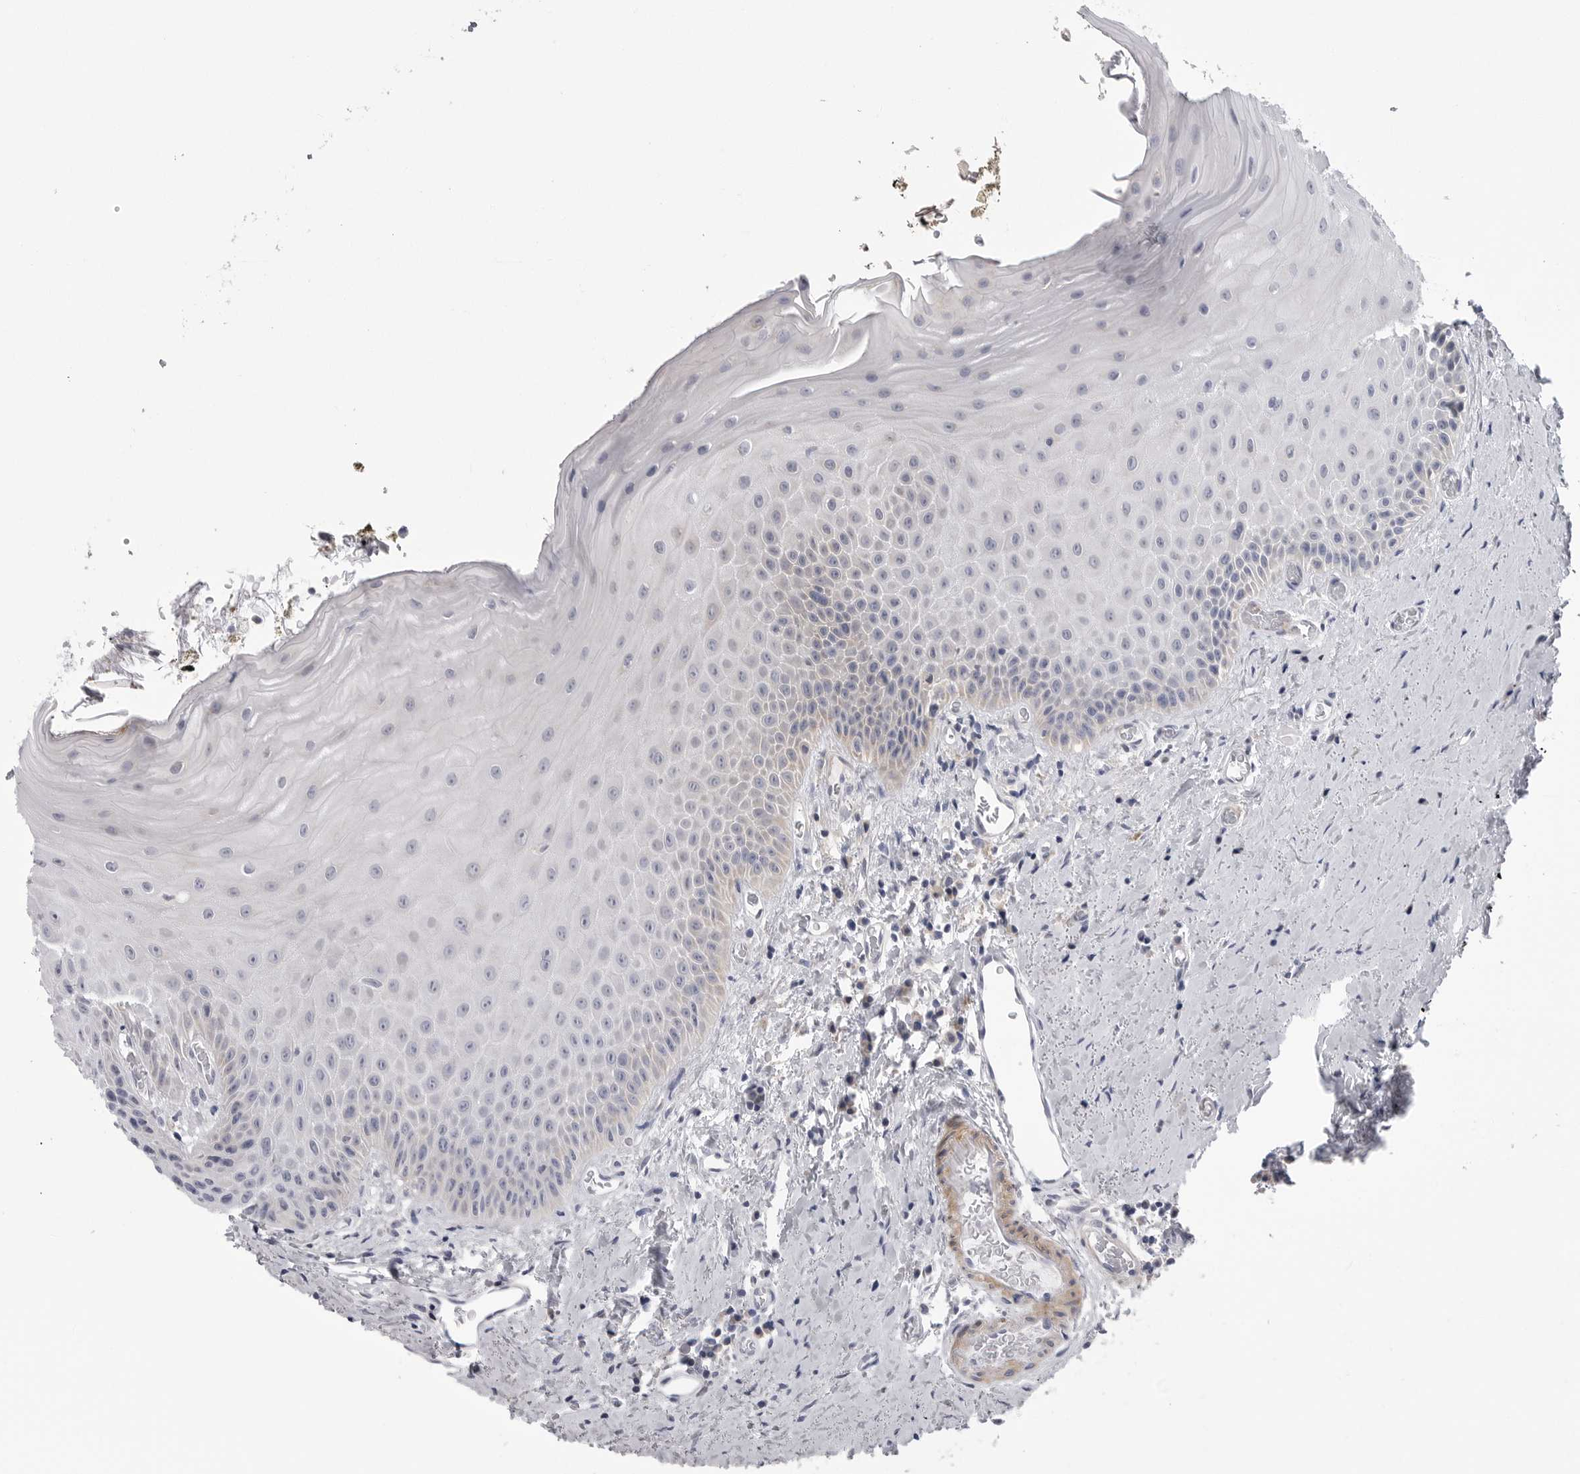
{"staining": {"intensity": "weak", "quantity": "<25%", "location": "cytoplasmic/membranous"}, "tissue": "oral mucosa", "cell_type": "Squamous epithelial cells", "image_type": "normal", "snomed": [{"axis": "morphology", "description": "Normal tissue, NOS"}, {"axis": "topography", "description": "Oral tissue"}], "caption": "DAB (3,3'-diaminobenzidine) immunohistochemical staining of normal human oral mucosa reveals no significant staining in squamous epithelial cells.", "gene": "SCP2", "patient": {"sex": "male", "age": 66}}